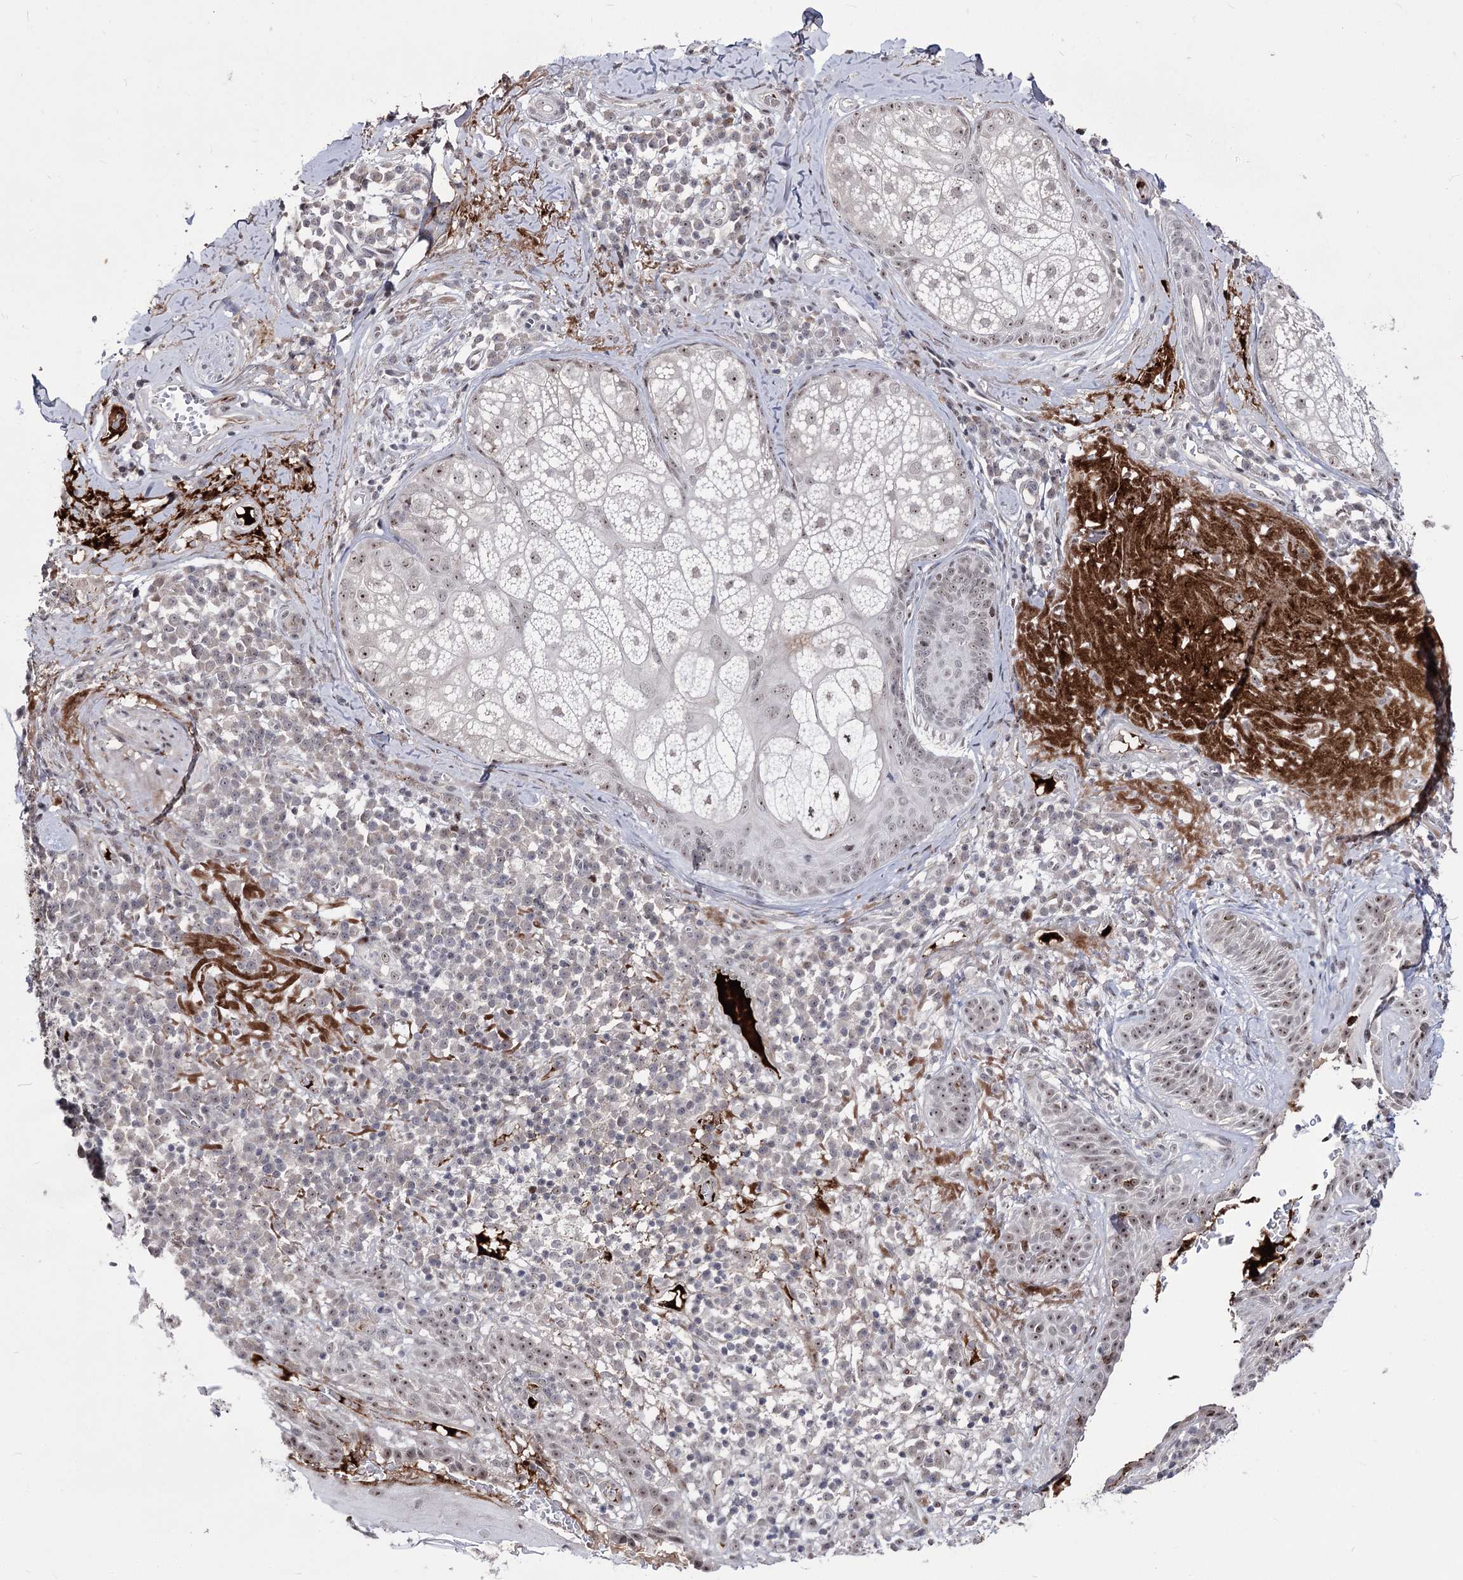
{"staining": {"intensity": "weak", "quantity": ">75%", "location": "nuclear"}, "tissue": "skin cancer", "cell_type": "Tumor cells", "image_type": "cancer", "snomed": [{"axis": "morphology", "description": "Basal cell carcinoma"}, {"axis": "topography", "description": "Skin"}], "caption": "The histopathology image shows a brown stain indicating the presence of a protein in the nuclear of tumor cells in basal cell carcinoma (skin).", "gene": "STOX1", "patient": {"sex": "male", "age": 88}}